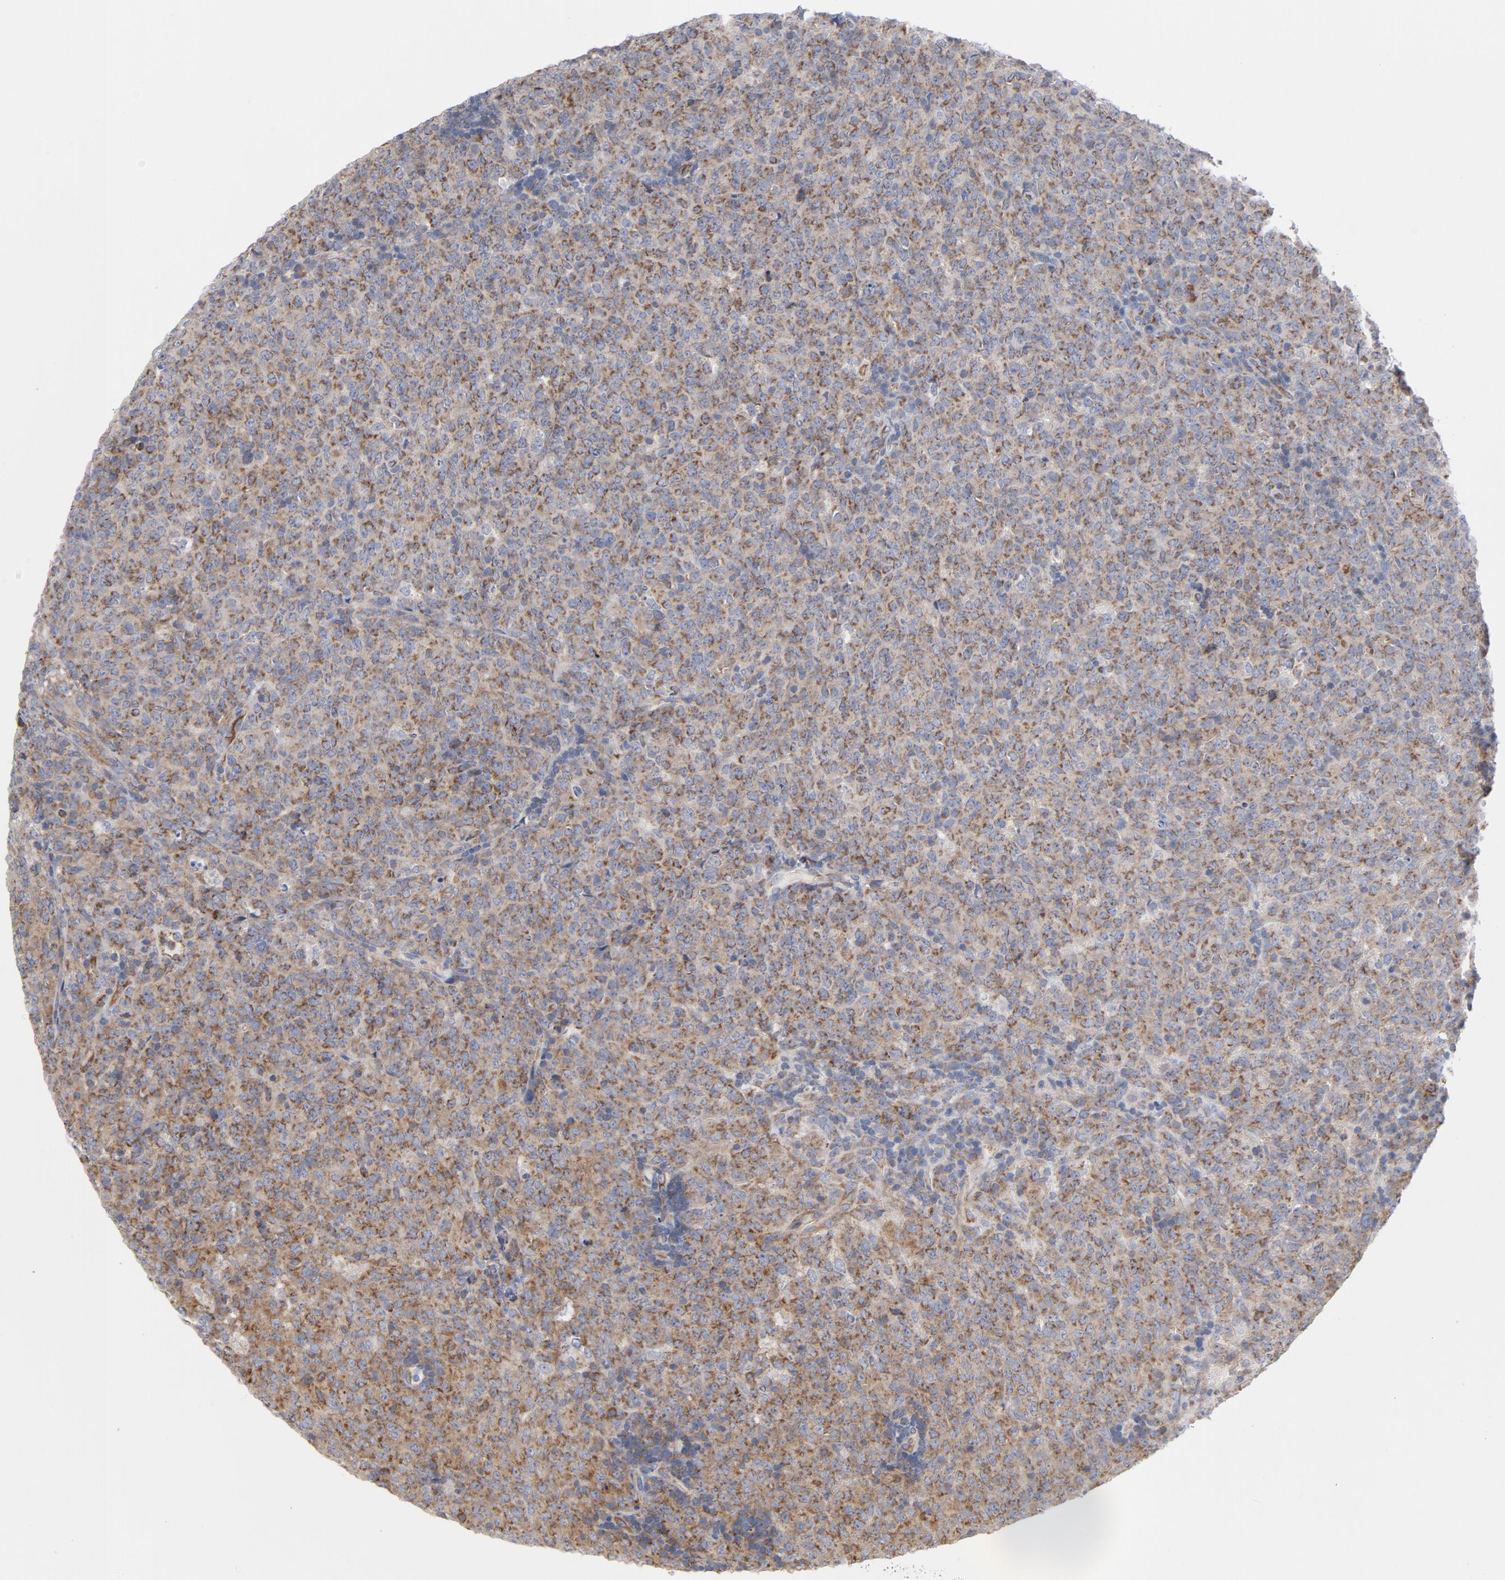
{"staining": {"intensity": "weak", "quantity": ">75%", "location": "cytoplasmic/membranous"}, "tissue": "lymphoma", "cell_type": "Tumor cells", "image_type": "cancer", "snomed": [{"axis": "morphology", "description": "Malignant lymphoma, non-Hodgkin's type, High grade"}, {"axis": "topography", "description": "Tonsil"}], "caption": "The micrograph displays immunohistochemical staining of malignant lymphoma, non-Hodgkin's type (high-grade). There is weak cytoplasmic/membranous expression is appreciated in approximately >75% of tumor cells.", "gene": "OXA1L", "patient": {"sex": "female", "age": 36}}